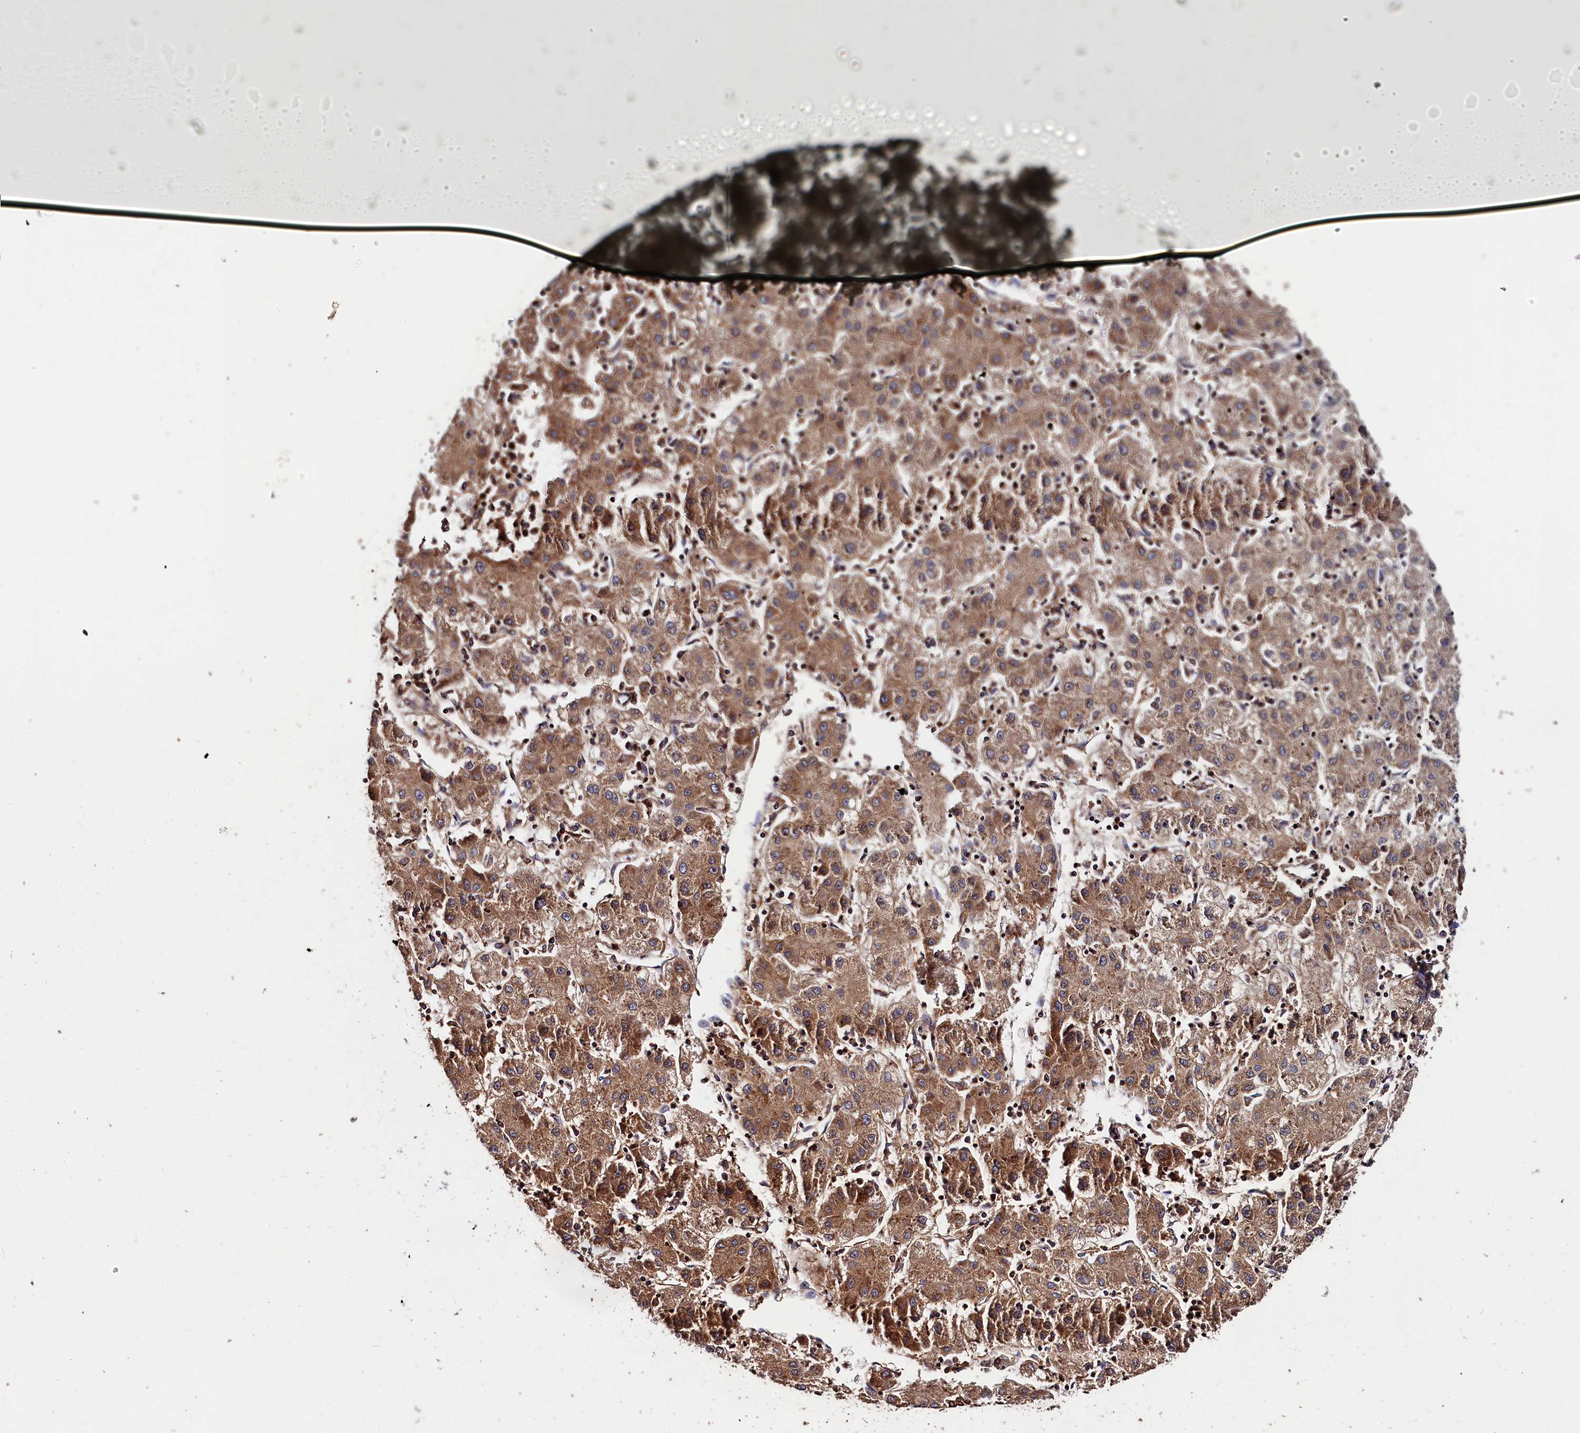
{"staining": {"intensity": "moderate", "quantity": ">75%", "location": "cytoplasmic/membranous"}, "tissue": "liver cancer", "cell_type": "Tumor cells", "image_type": "cancer", "snomed": [{"axis": "morphology", "description": "Carcinoma, Hepatocellular, NOS"}, {"axis": "topography", "description": "Liver"}], "caption": "Moderate cytoplasmic/membranous positivity is present in about >75% of tumor cells in liver hepatocellular carcinoma.", "gene": "HMOX2", "patient": {"sex": "male", "age": 72}}